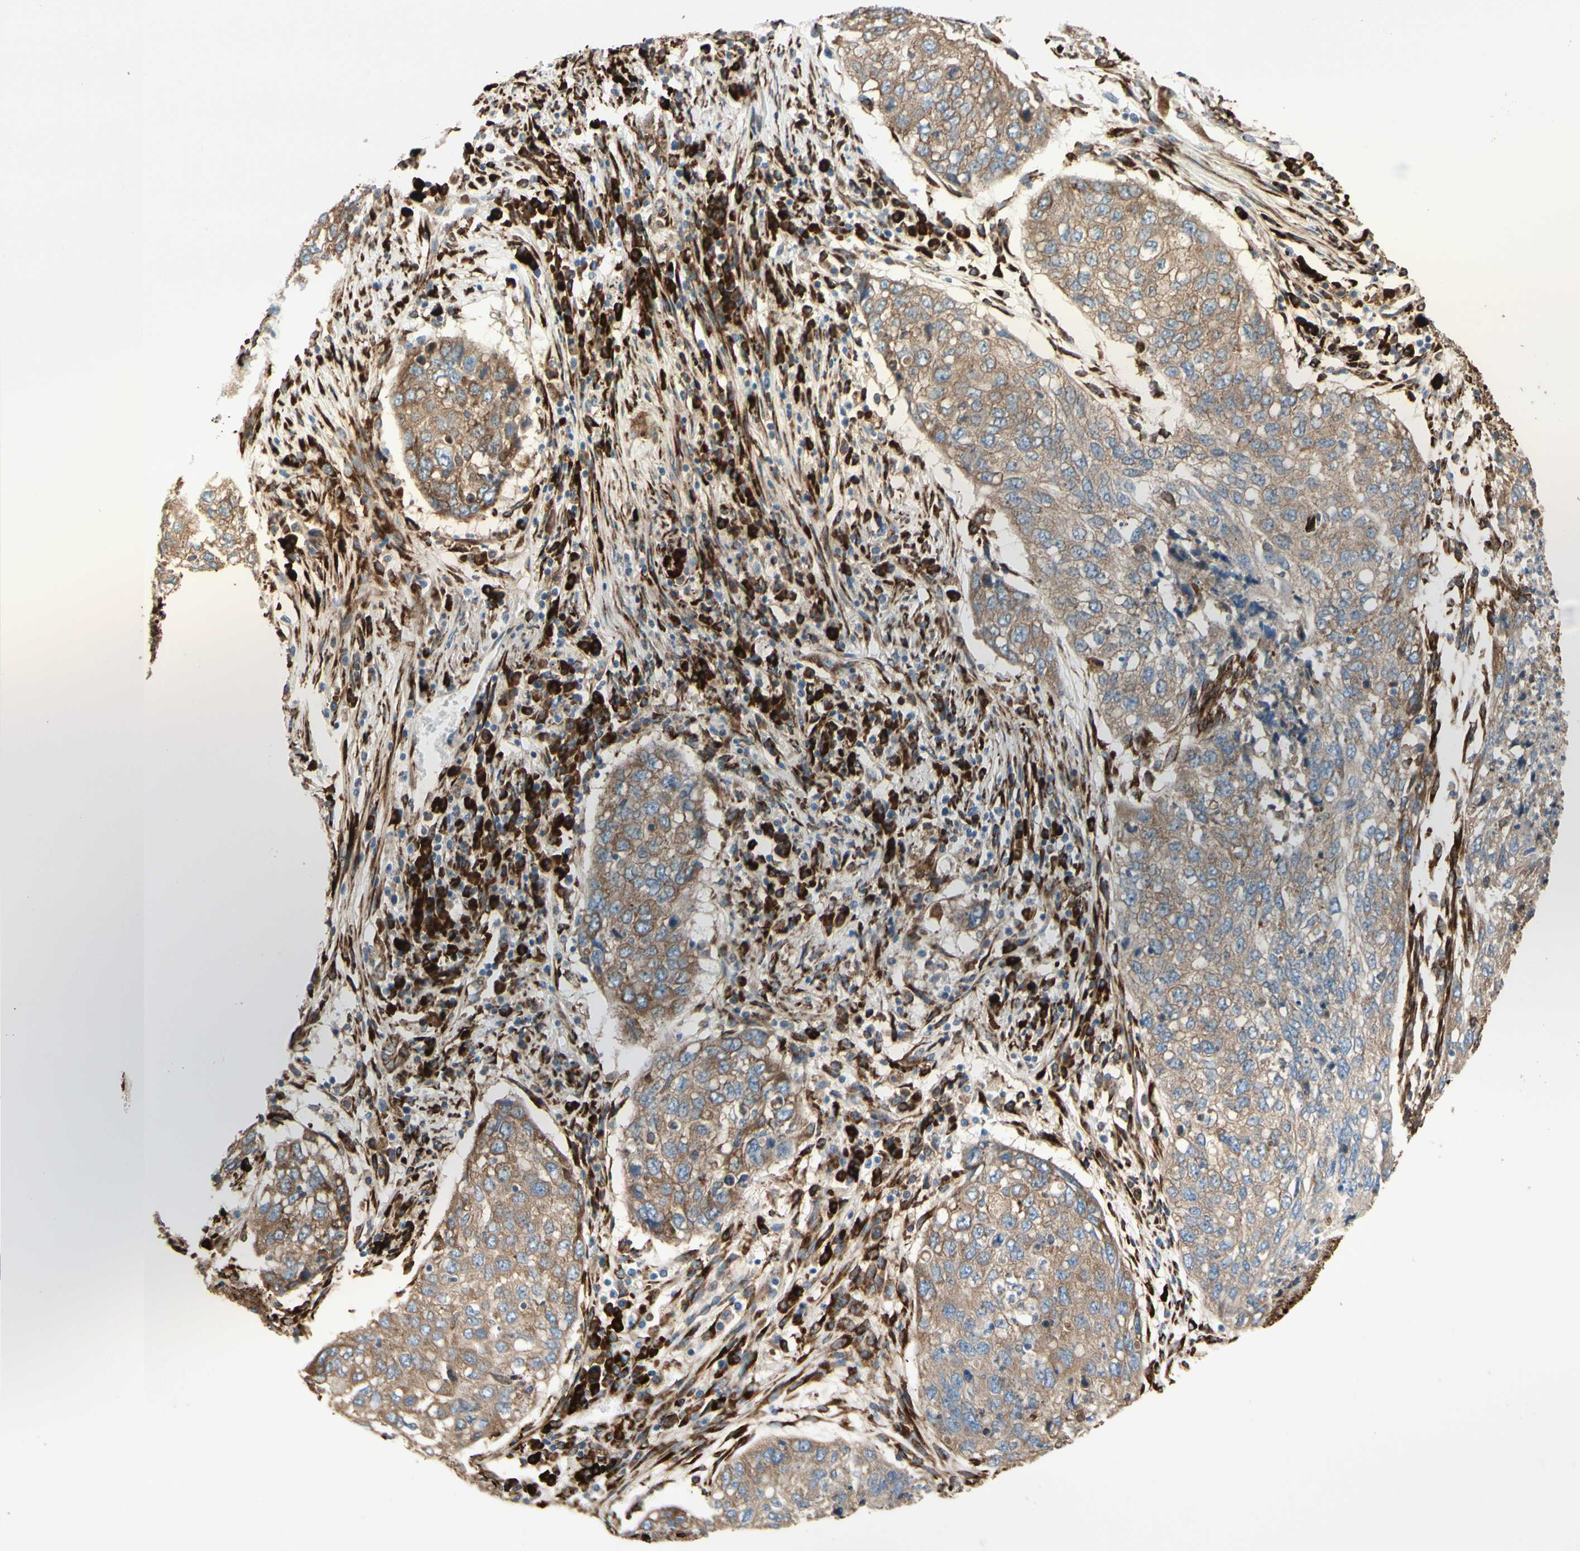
{"staining": {"intensity": "moderate", "quantity": ">75%", "location": "cytoplasmic/membranous"}, "tissue": "lung cancer", "cell_type": "Tumor cells", "image_type": "cancer", "snomed": [{"axis": "morphology", "description": "Squamous cell carcinoma, NOS"}, {"axis": "topography", "description": "Lung"}], "caption": "Immunohistochemistry (IHC) of lung cancer (squamous cell carcinoma) shows medium levels of moderate cytoplasmic/membranous expression in approximately >75% of tumor cells.", "gene": "RRBP1", "patient": {"sex": "female", "age": 63}}